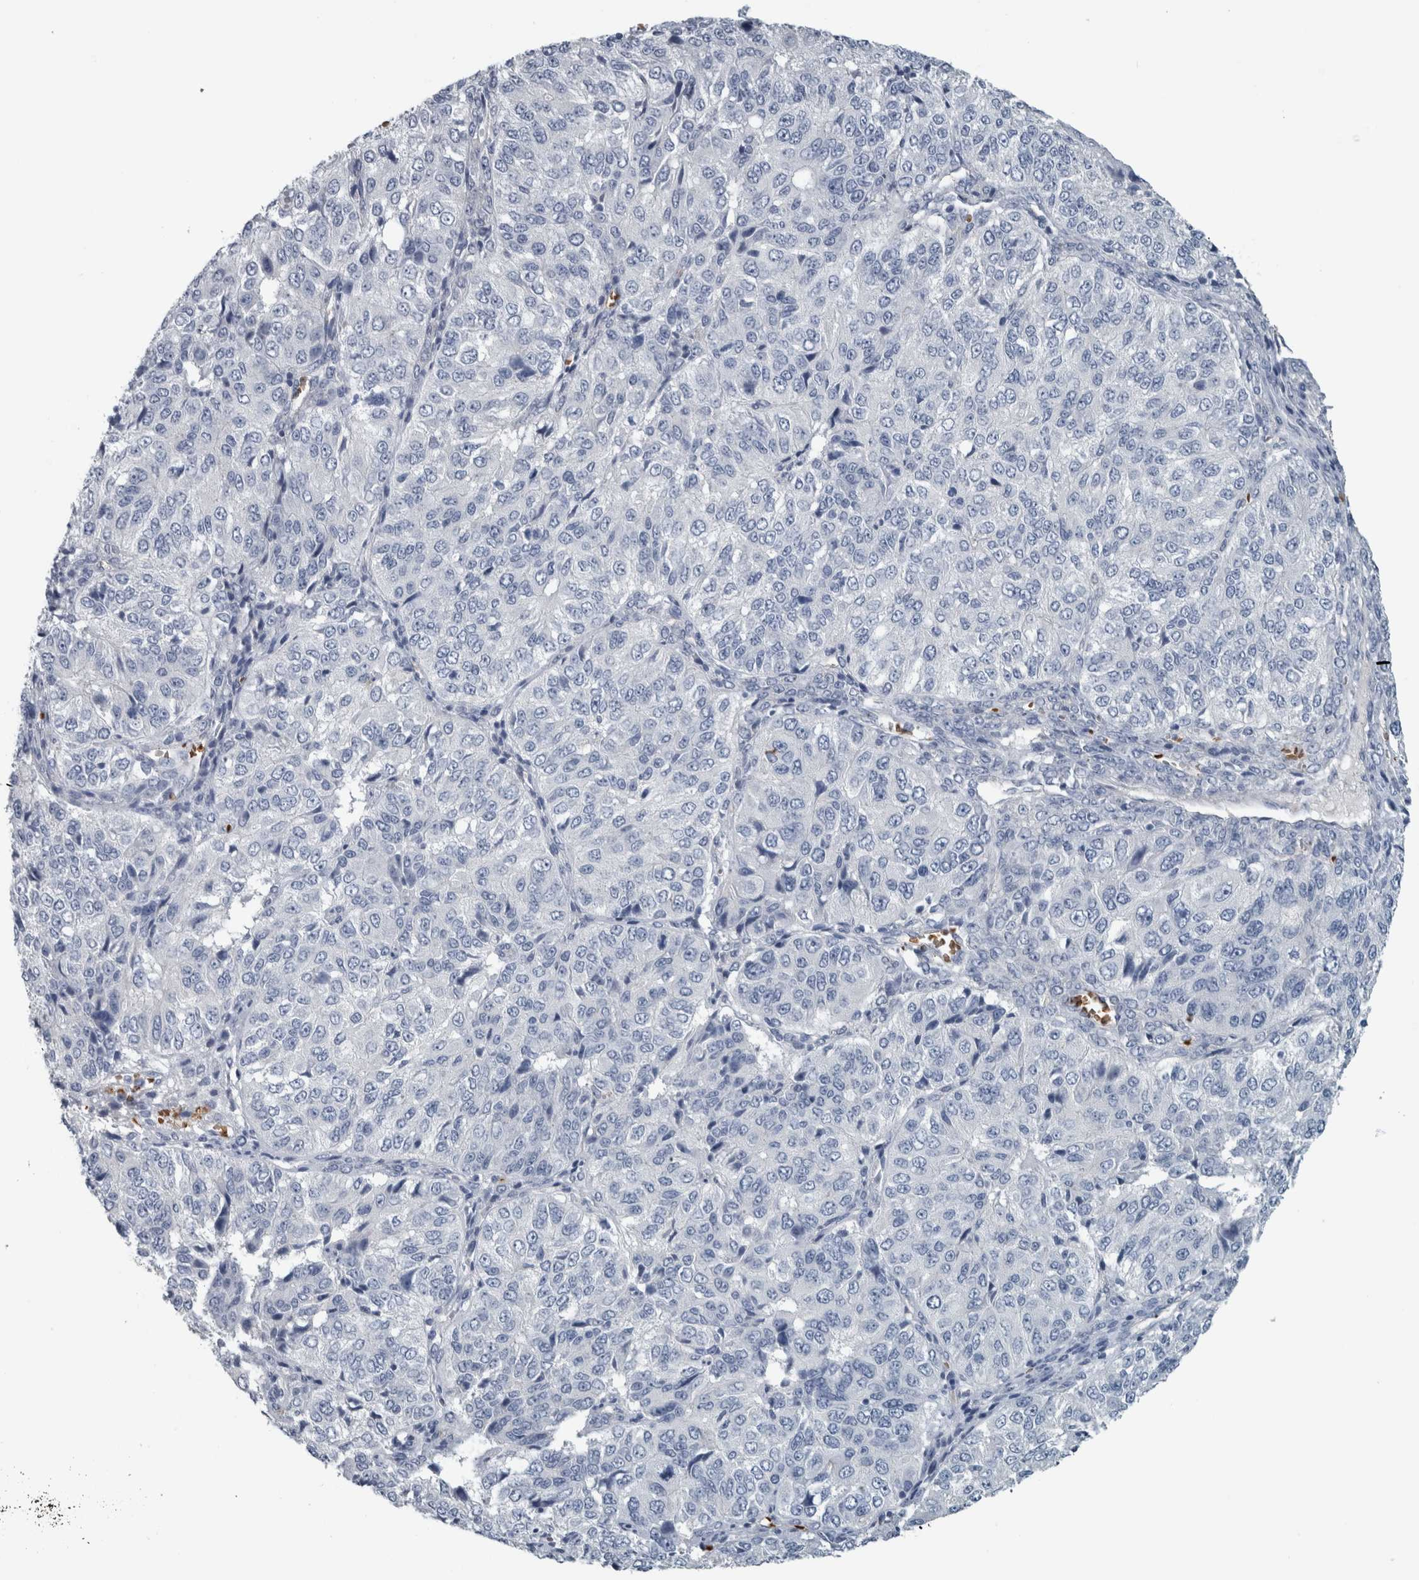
{"staining": {"intensity": "negative", "quantity": "none", "location": "none"}, "tissue": "ovarian cancer", "cell_type": "Tumor cells", "image_type": "cancer", "snomed": [{"axis": "morphology", "description": "Carcinoma, endometroid"}, {"axis": "topography", "description": "Ovary"}], "caption": "Immunohistochemistry photomicrograph of ovarian cancer stained for a protein (brown), which exhibits no staining in tumor cells.", "gene": "SH3GL2", "patient": {"sex": "female", "age": 51}}